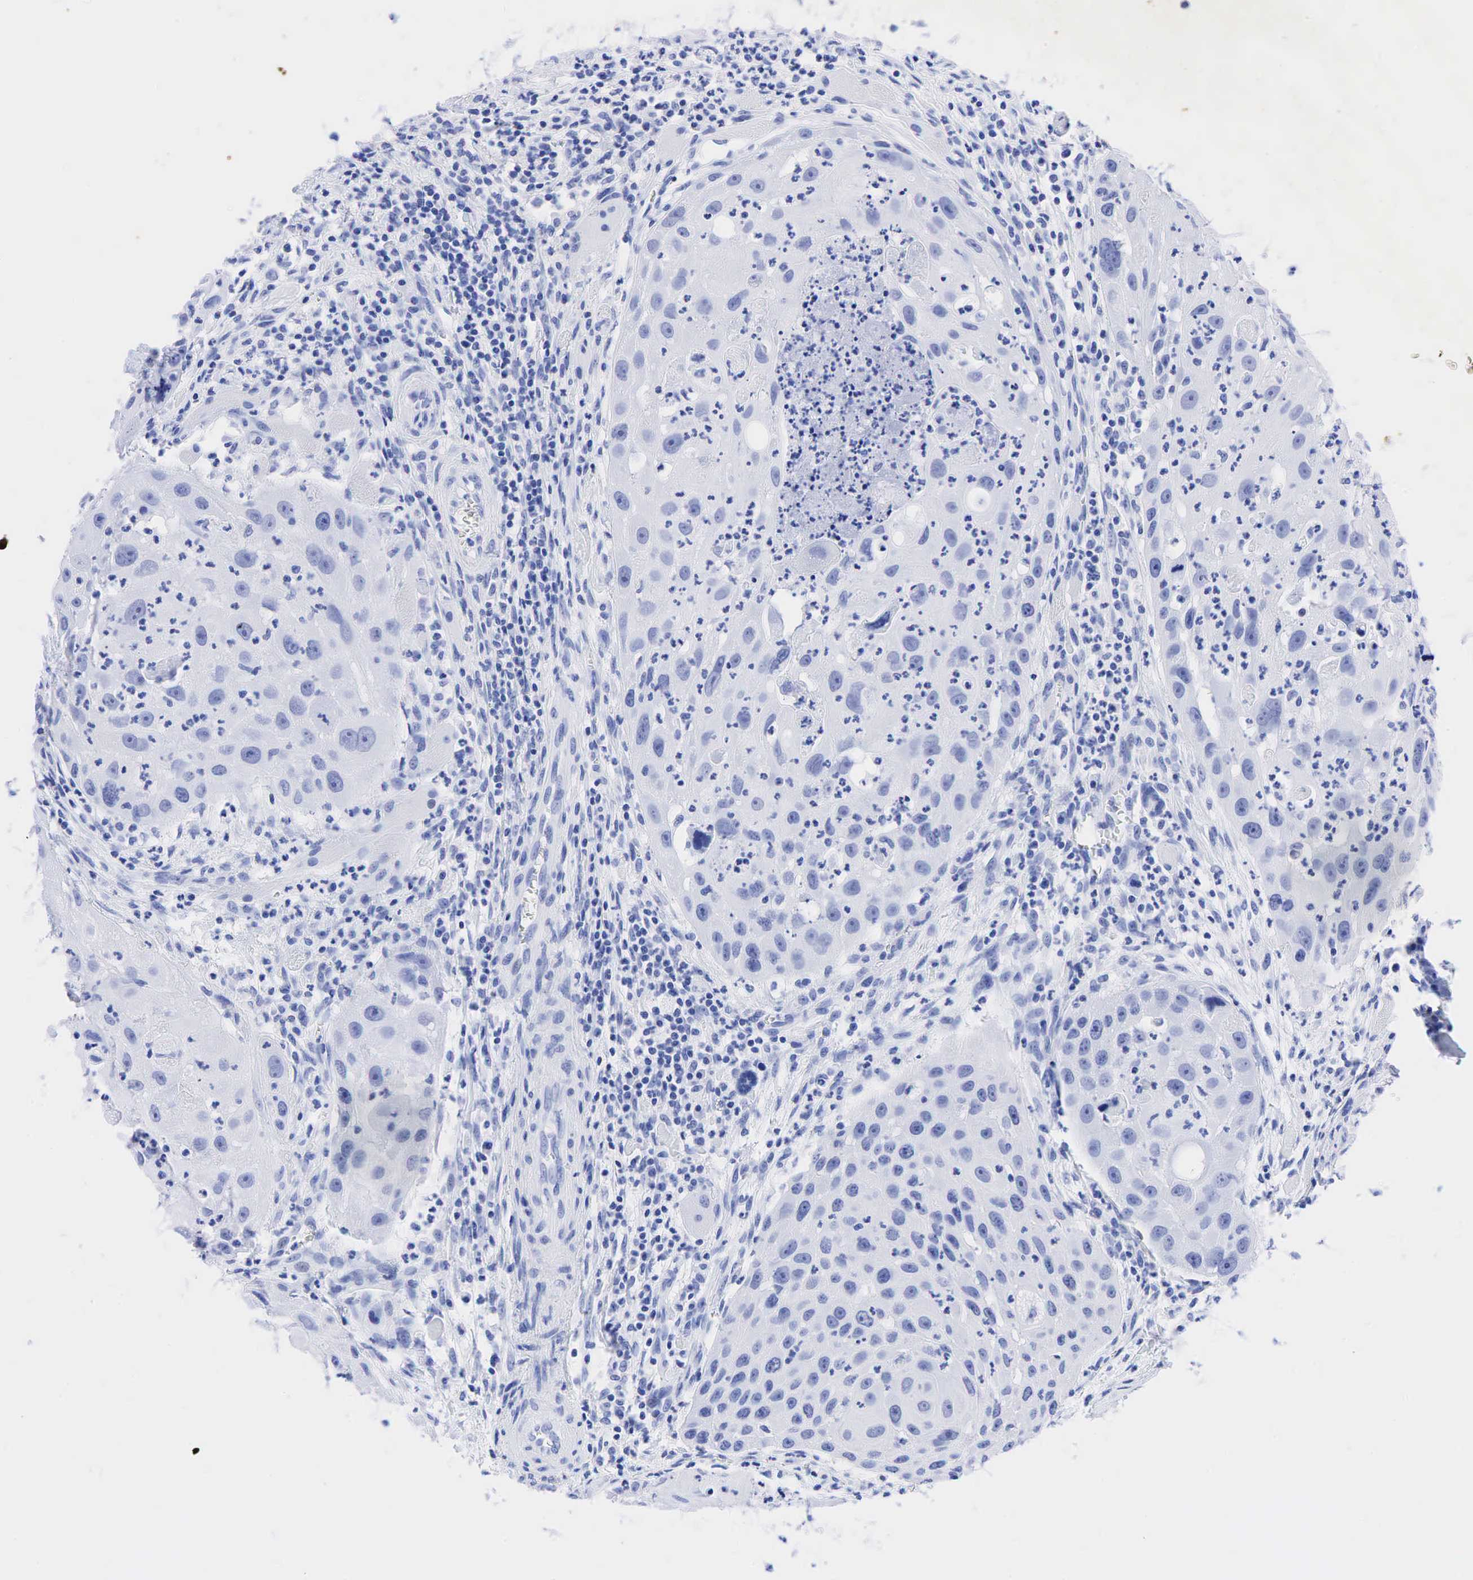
{"staining": {"intensity": "negative", "quantity": "none", "location": "none"}, "tissue": "head and neck cancer", "cell_type": "Tumor cells", "image_type": "cancer", "snomed": [{"axis": "morphology", "description": "Squamous cell carcinoma, NOS"}, {"axis": "topography", "description": "Head-Neck"}], "caption": "IHC of head and neck cancer (squamous cell carcinoma) demonstrates no positivity in tumor cells.", "gene": "CHGA", "patient": {"sex": "male", "age": 64}}